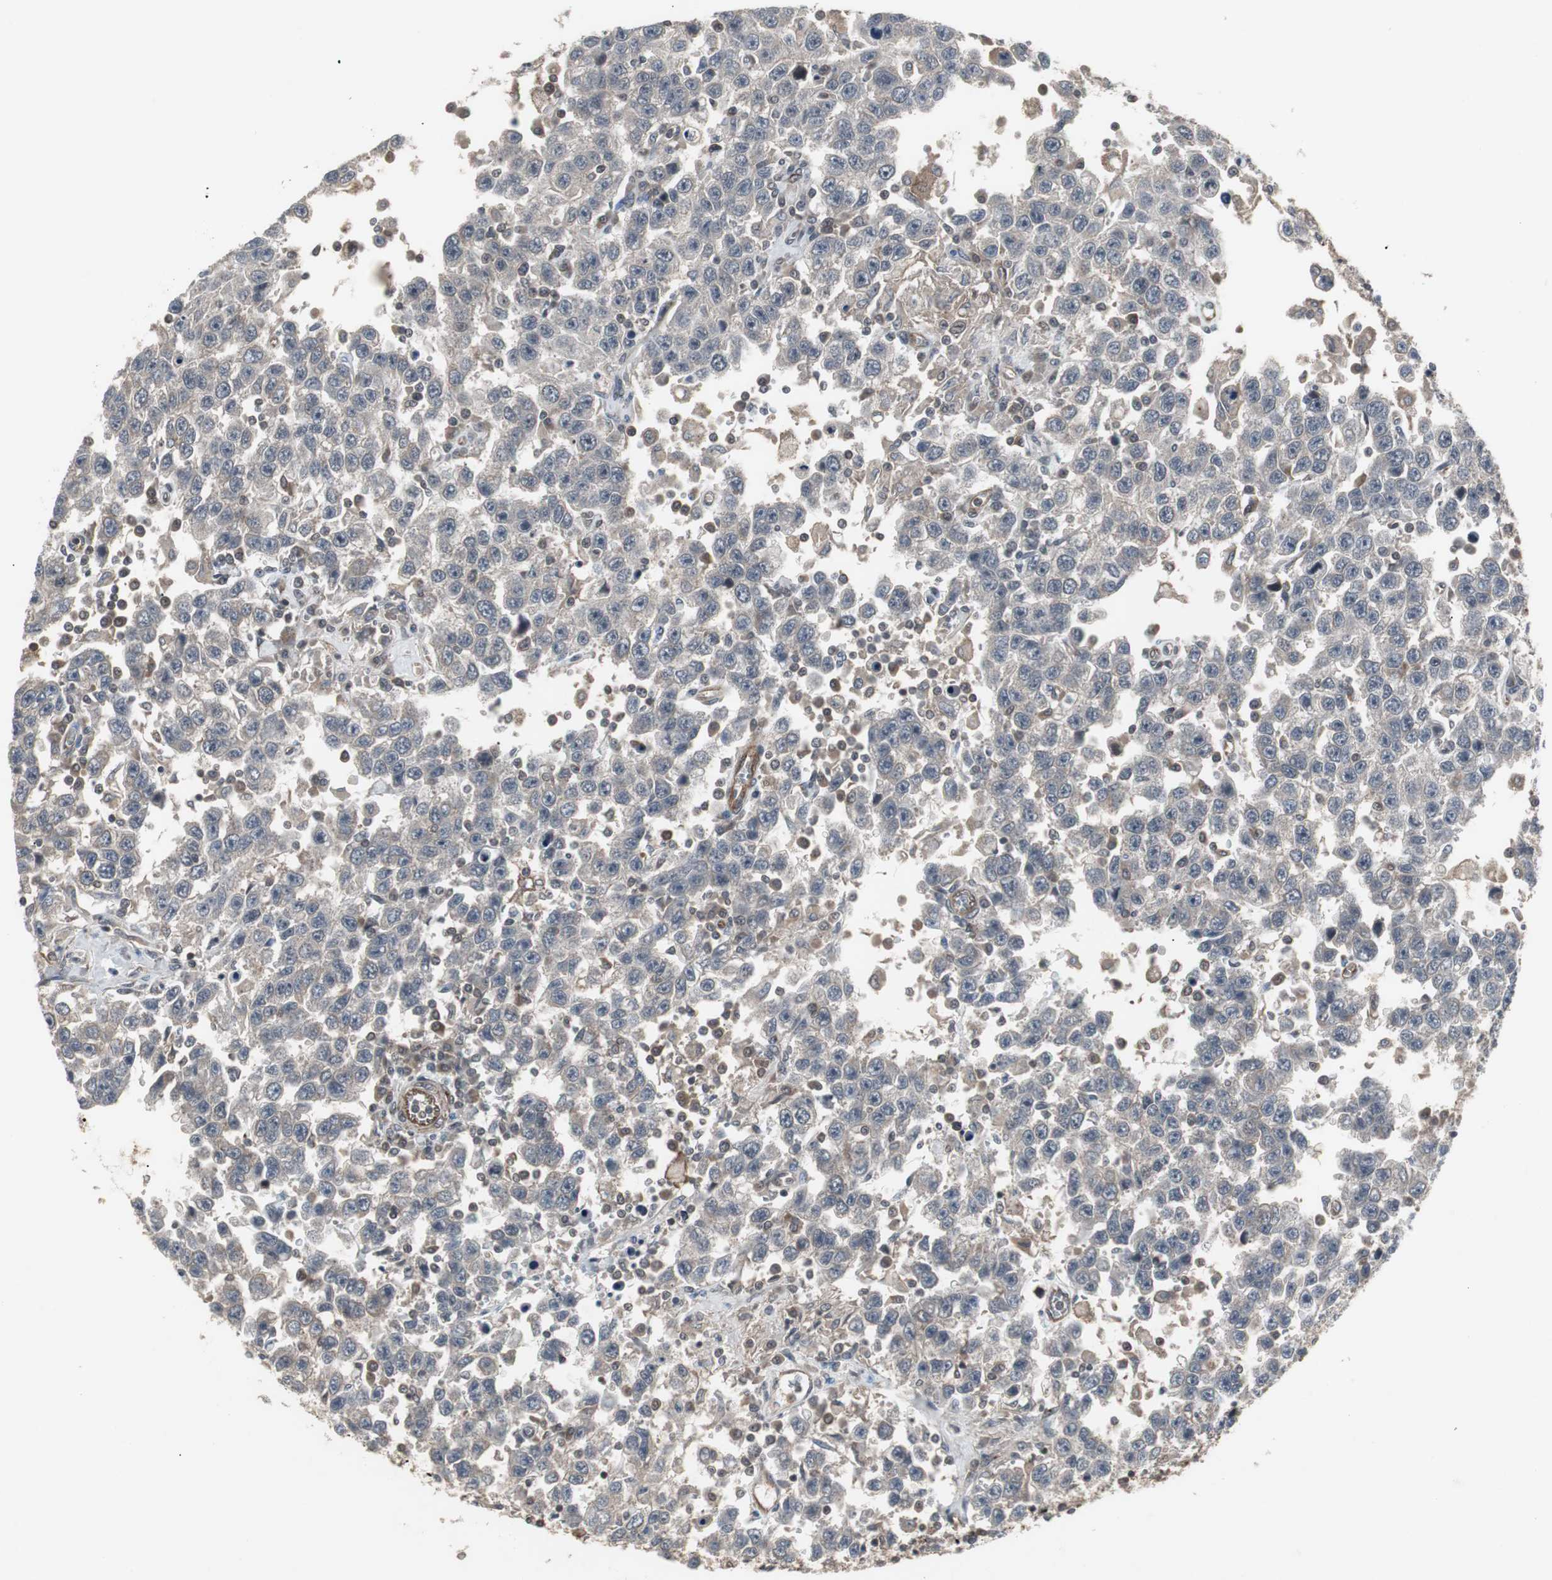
{"staining": {"intensity": "weak", "quantity": "25%-75%", "location": "cytoplasmic/membranous"}, "tissue": "testis cancer", "cell_type": "Tumor cells", "image_type": "cancer", "snomed": [{"axis": "morphology", "description": "Seminoma, NOS"}, {"axis": "topography", "description": "Testis"}], "caption": "This histopathology image exhibits immunohistochemistry staining of seminoma (testis), with low weak cytoplasmic/membranous positivity in approximately 25%-75% of tumor cells.", "gene": "ATP2B2", "patient": {"sex": "male", "age": 41}}